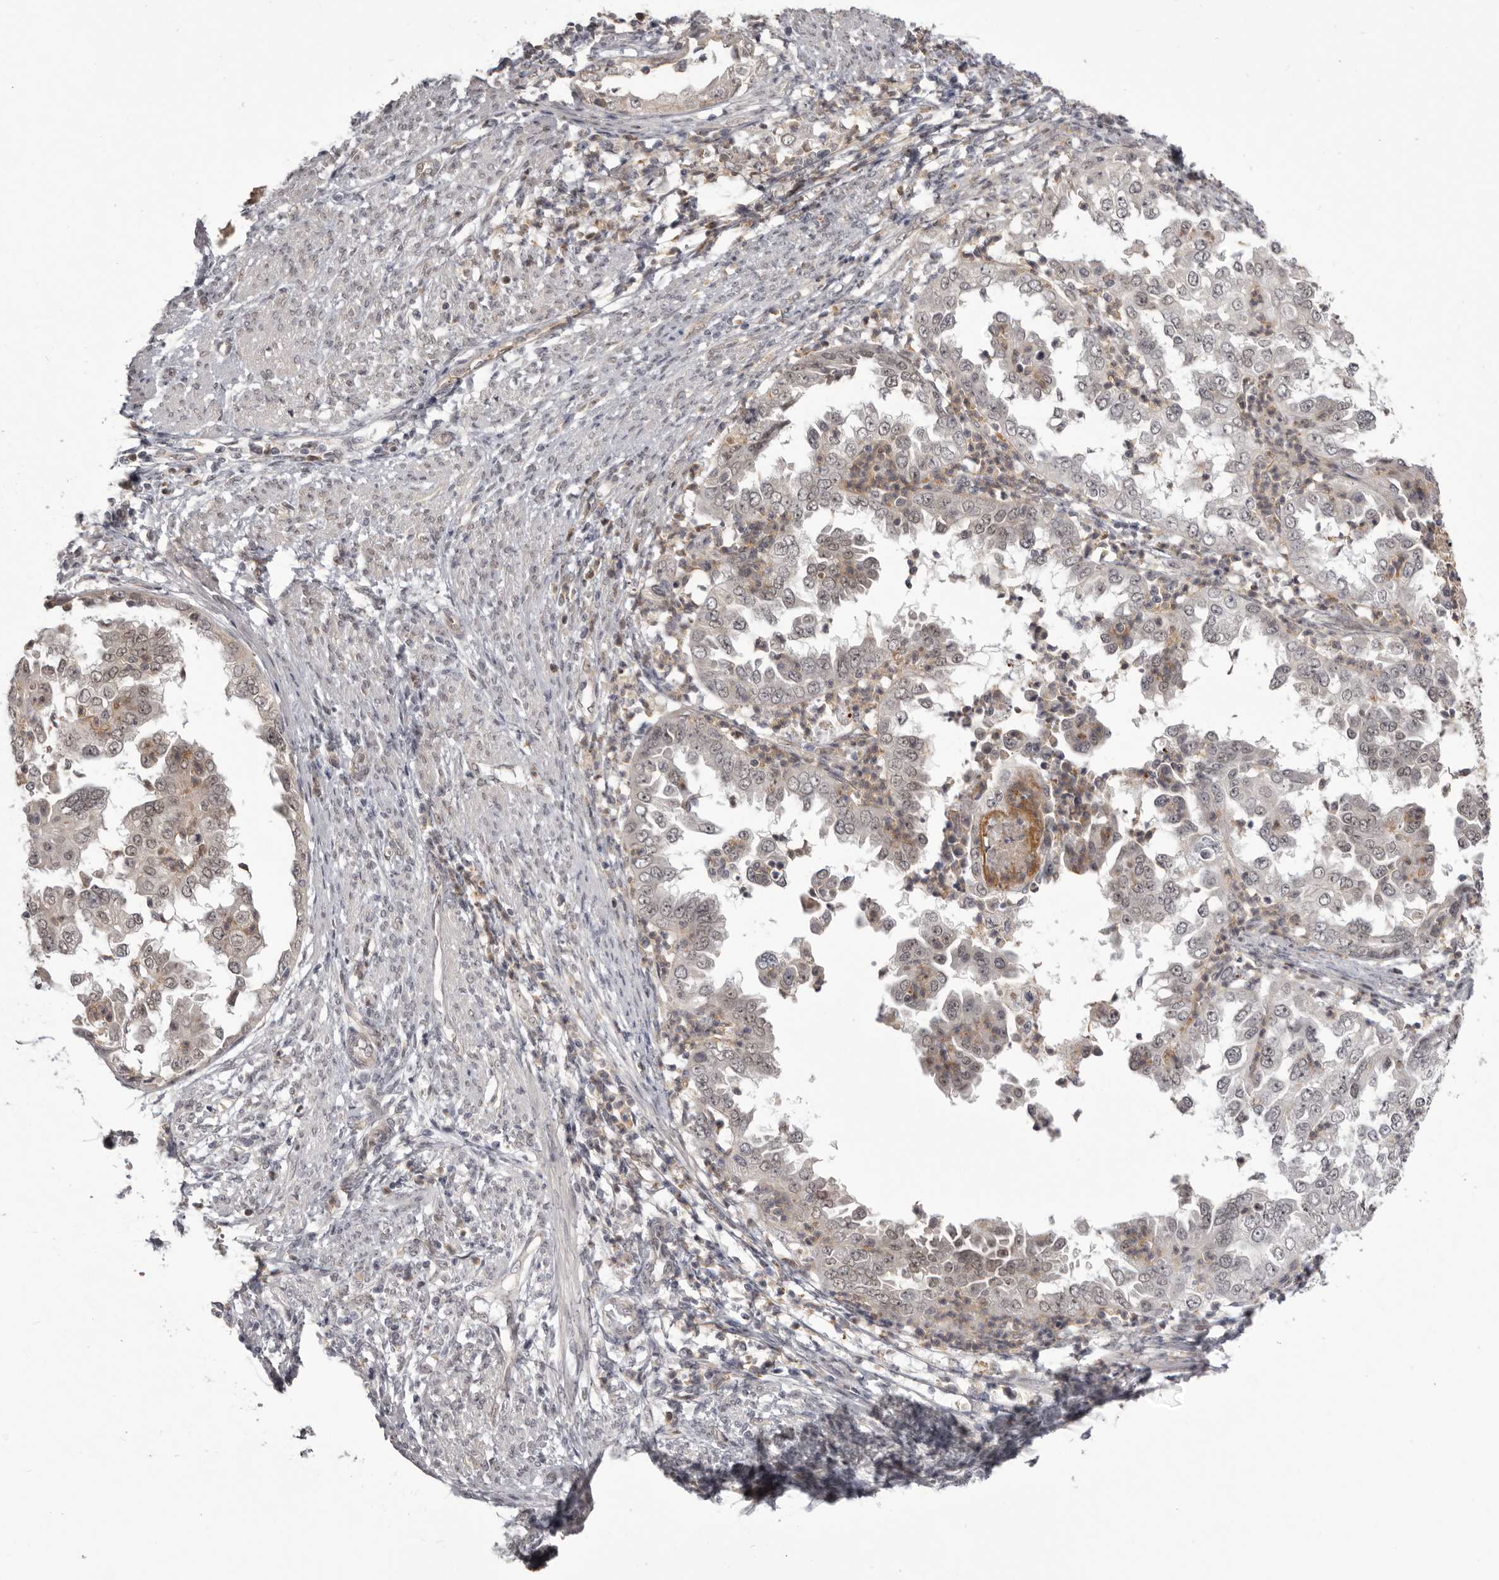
{"staining": {"intensity": "weak", "quantity": "<25%", "location": "nuclear"}, "tissue": "endometrial cancer", "cell_type": "Tumor cells", "image_type": "cancer", "snomed": [{"axis": "morphology", "description": "Adenocarcinoma, NOS"}, {"axis": "topography", "description": "Endometrium"}], "caption": "Tumor cells show no significant protein expression in endometrial adenocarcinoma. Brightfield microscopy of immunohistochemistry stained with DAB (brown) and hematoxylin (blue), captured at high magnification.", "gene": "RNF2", "patient": {"sex": "female", "age": 85}}